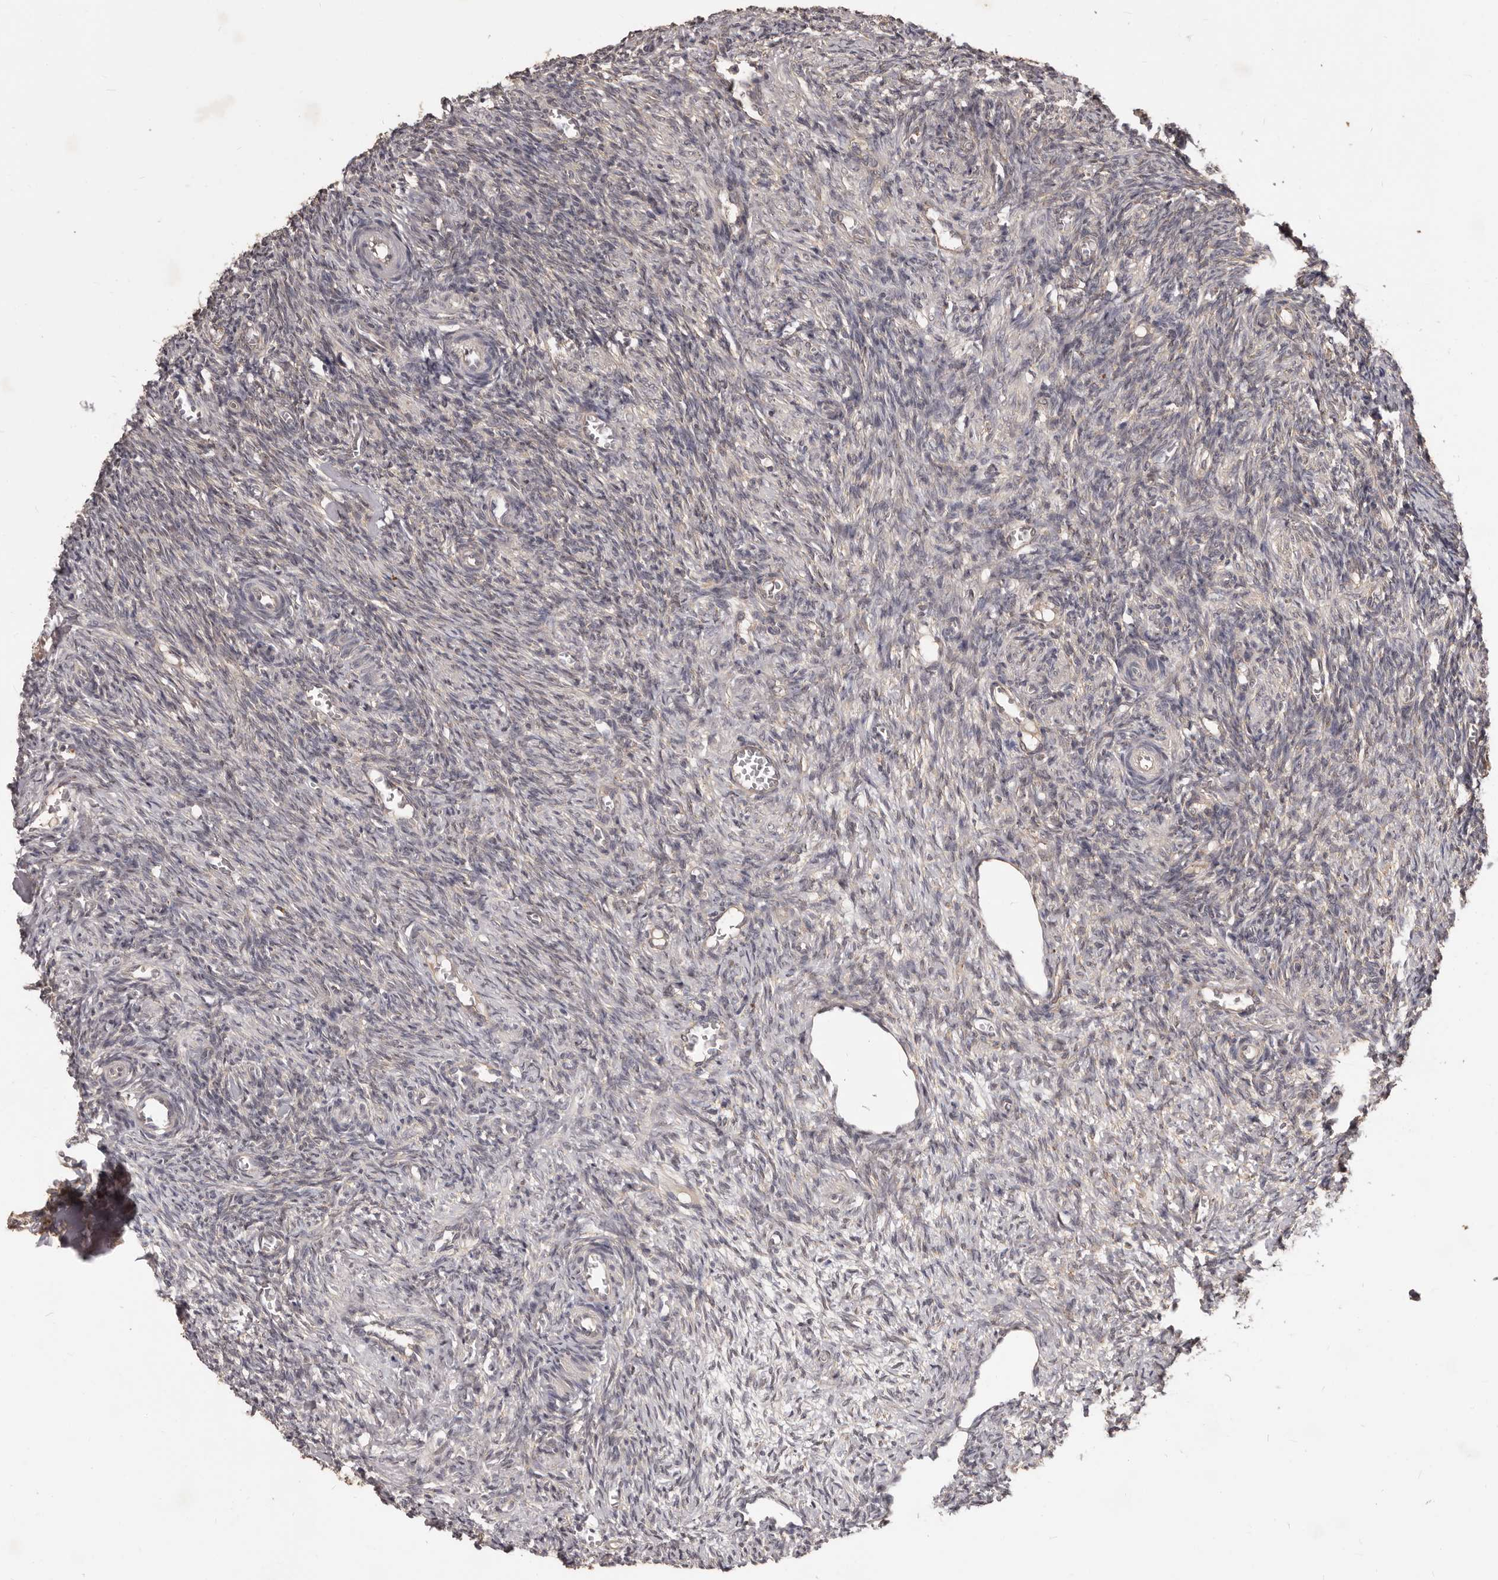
{"staining": {"intensity": "moderate", "quantity": ">75%", "location": "cytoplasmic/membranous"}, "tissue": "ovary", "cell_type": "Follicle cells", "image_type": "normal", "snomed": [{"axis": "morphology", "description": "Normal tissue, NOS"}, {"axis": "topography", "description": "Ovary"}], "caption": "A medium amount of moderate cytoplasmic/membranous staining is present in approximately >75% of follicle cells in benign ovary.", "gene": "MTO1", "patient": {"sex": "female", "age": 27}}